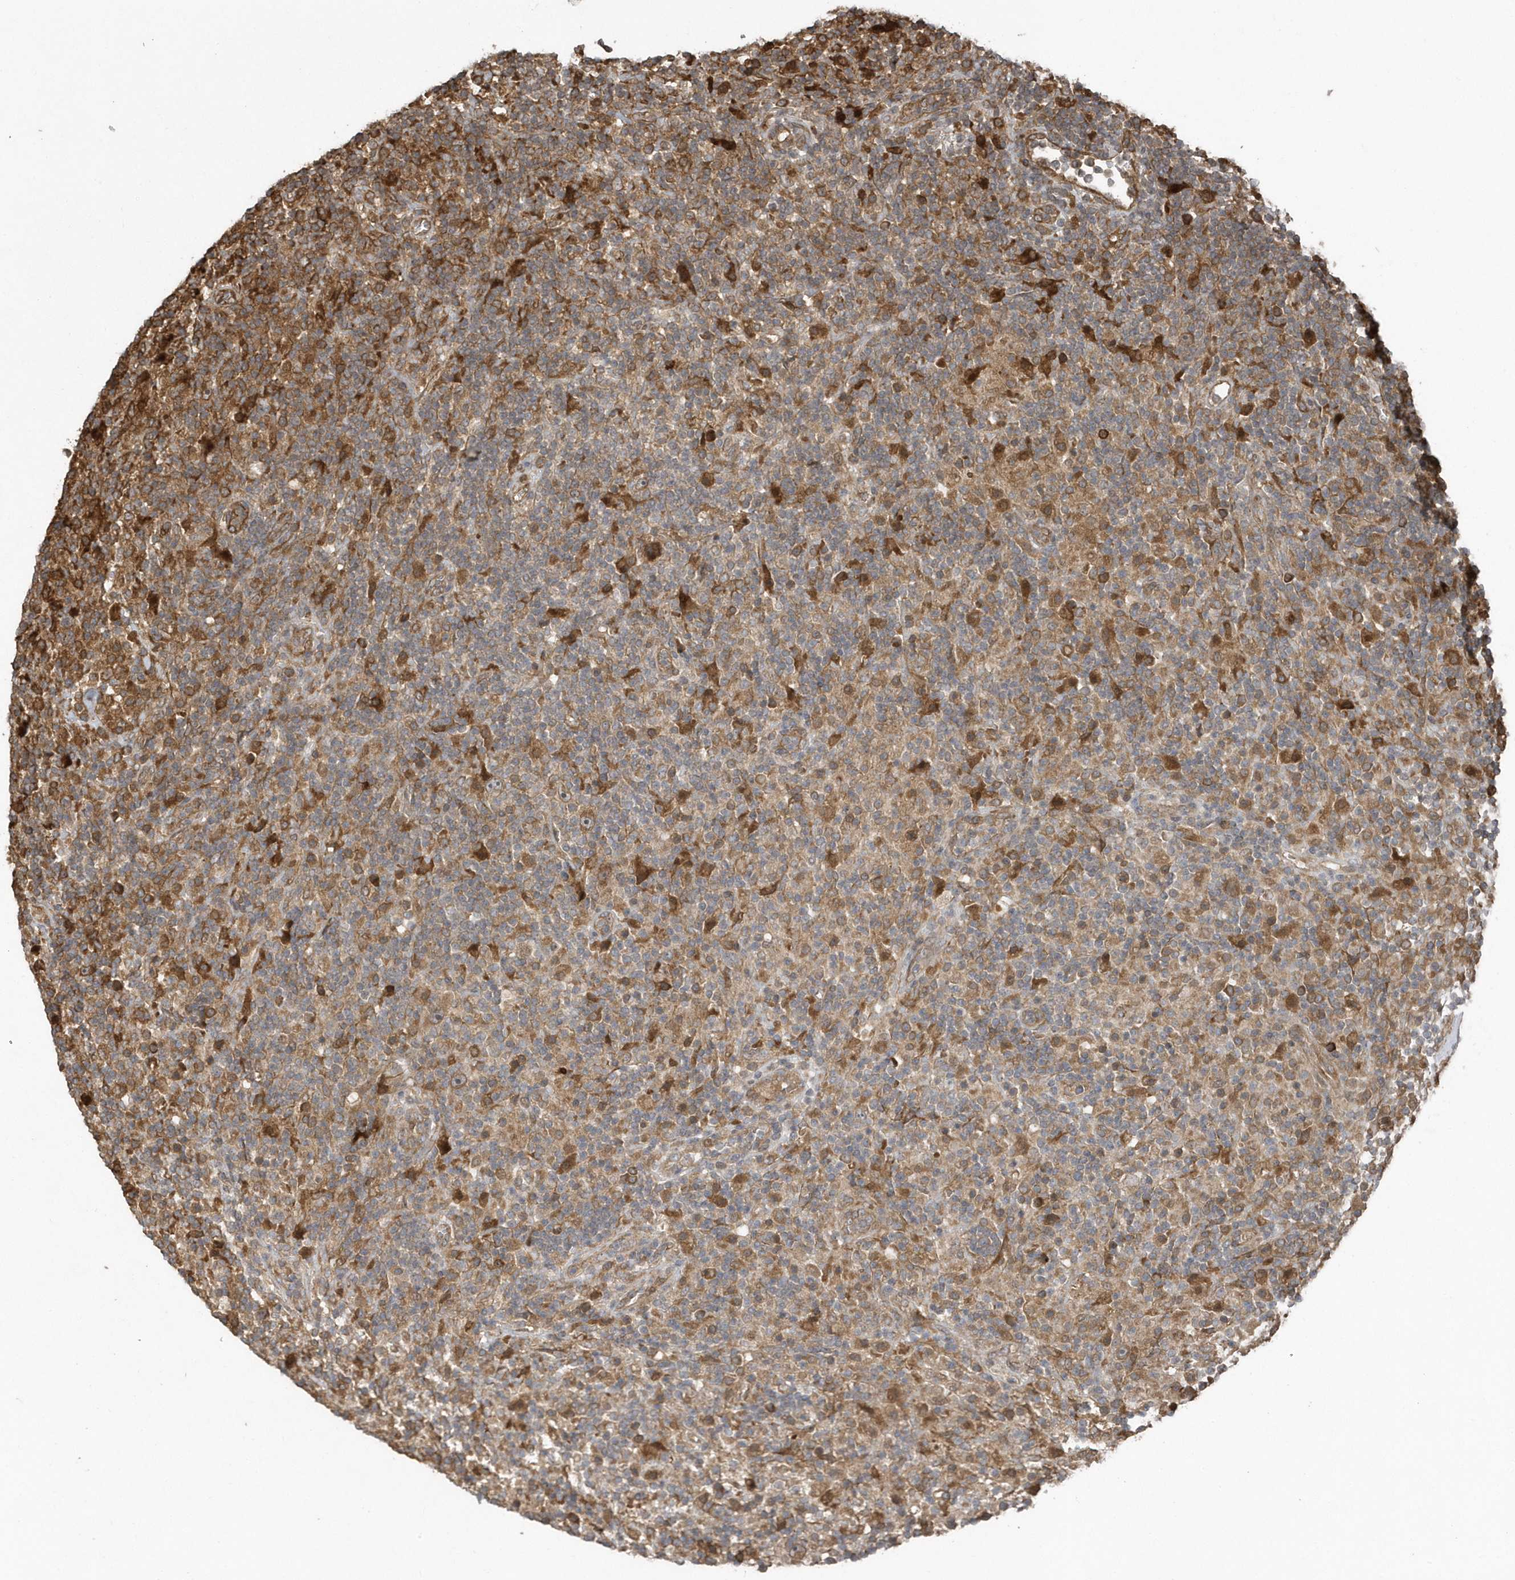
{"staining": {"intensity": "moderate", "quantity": ">75%", "location": "cytoplasmic/membranous"}, "tissue": "lymphoma", "cell_type": "Tumor cells", "image_type": "cancer", "snomed": [{"axis": "morphology", "description": "Hodgkin's disease, NOS"}, {"axis": "topography", "description": "Lymph node"}], "caption": "The histopathology image shows a brown stain indicating the presence of a protein in the cytoplasmic/membranous of tumor cells in lymphoma.", "gene": "HERPUD1", "patient": {"sex": "male", "age": 70}}